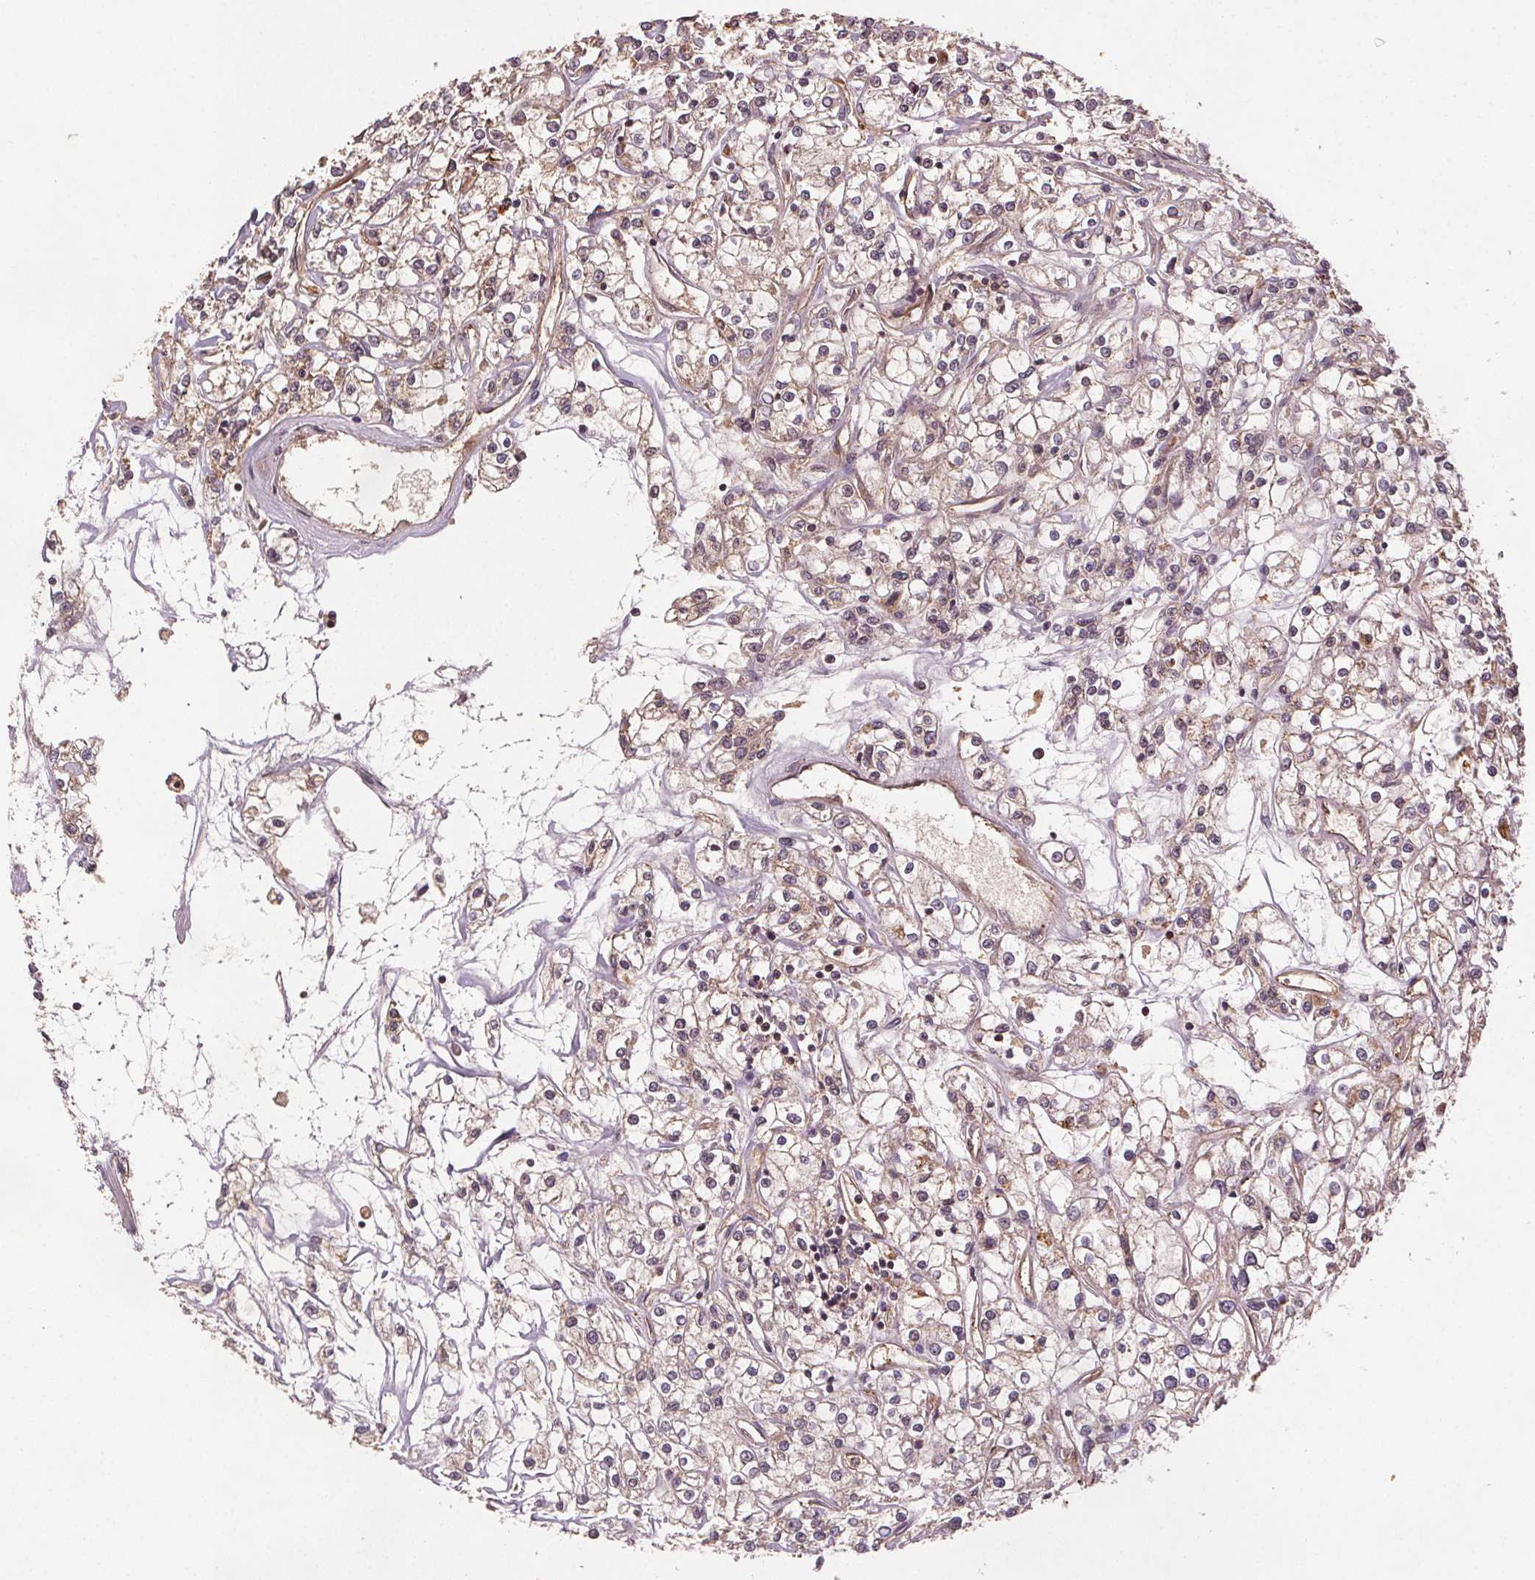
{"staining": {"intensity": "weak", "quantity": "<25%", "location": "cytoplasmic/membranous"}, "tissue": "renal cancer", "cell_type": "Tumor cells", "image_type": "cancer", "snomed": [{"axis": "morphology", "description": "Adenocarcinoma, NOS"}, {"axis": "topography", "description": "Kidney"}], "caption": "Renal cancer (adenocarcinoma) was stained to show a protein in brown. There is no significant staining in tumor cells. (DAB immunohistochemistry (IHC) with hematoxylin counter stain).", "gene": "SEC14L2", "patient": {"sex": "female", "age": 59}}